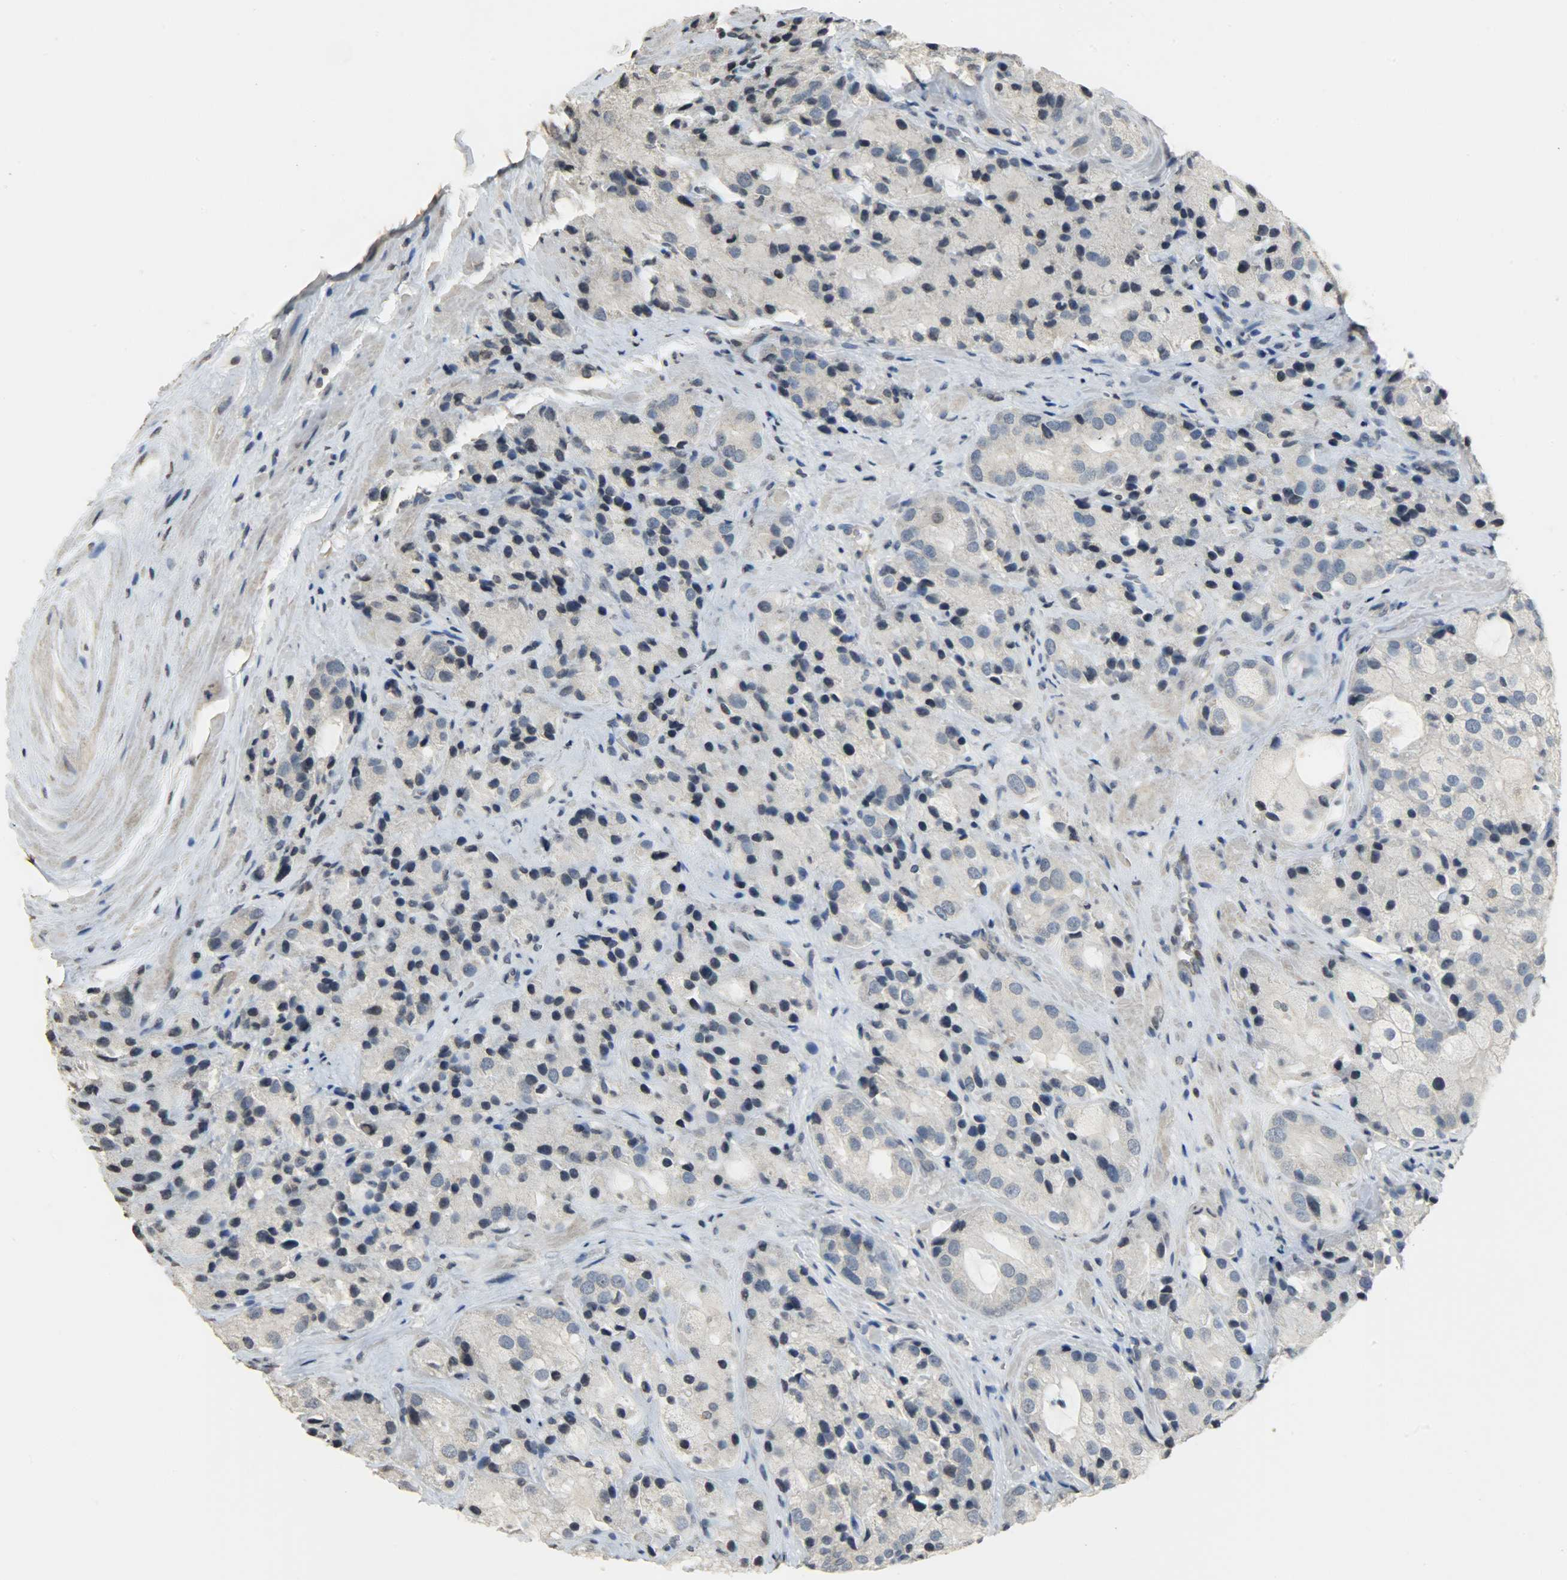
{"staining": {"intensity": "negative", "quantity": "none", "location": "none"}, "tissue": "prostate cancer", "cell_type": "Tumor cells", "image_type": "cancer", "snomed": [{"axis": "morphology", "description": "Adenocarcinoma, High grade"}, {"axis": "topography", "description": "Prostate"}], "caption": "Protein analysis of high-grade adenocarcinoma (prostate) displays no significant positivity in tumor cells.", "gene": "DNAJB6", "patient": {"sex": "male", "age": 70}}